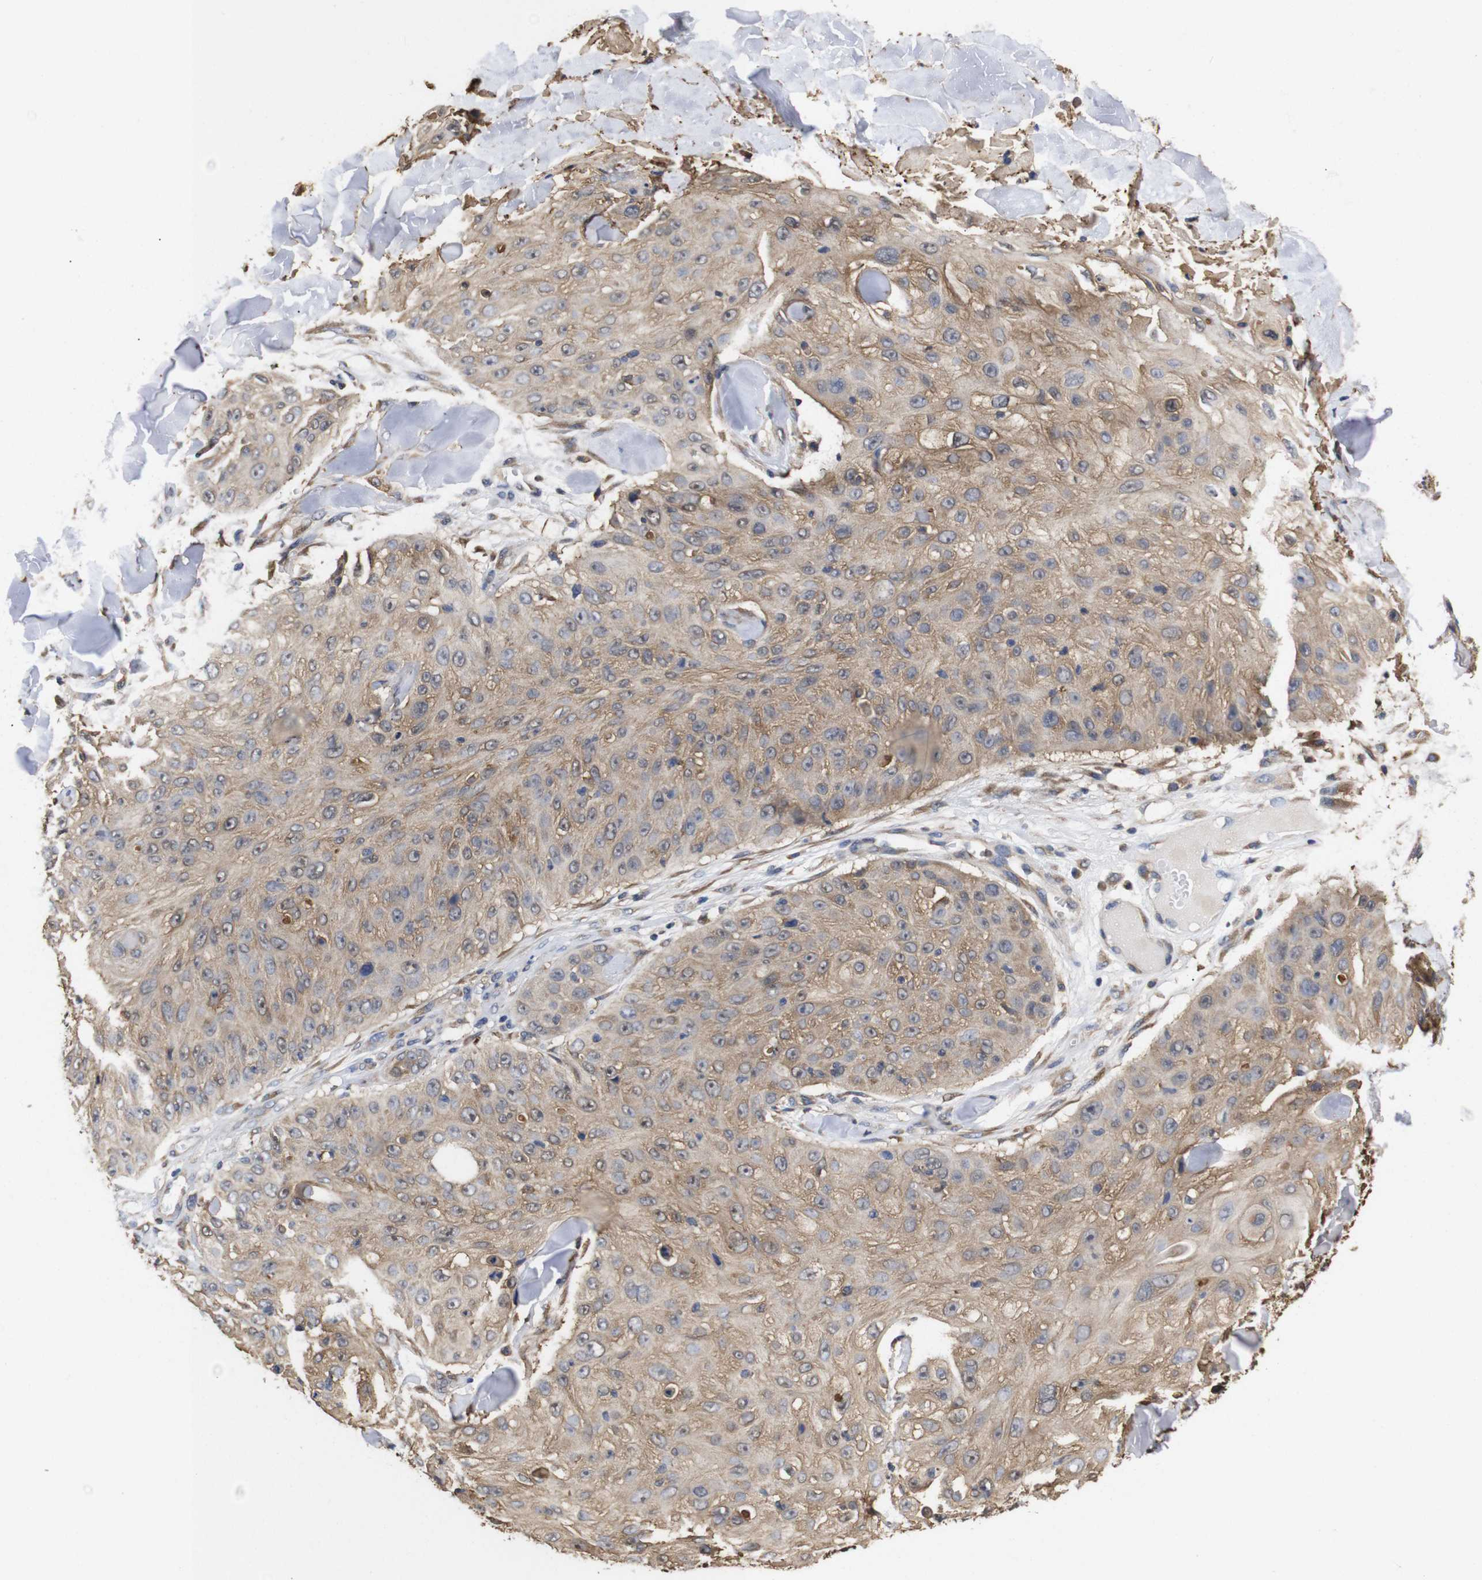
{"staining": {"intensity": "moderate", "quantity": "25%-75%", "location": "cytoplasmic/membranous"}, "tissue": "skin cancer", "cell_type": "Tumor cells", "image_type": "cancer", "snomed": [{"axis": "morphology", "description": "Squamous cell carcinoma, NOS"}, {"axis": "topography", "description": "Skin"}], "caption": "Brown immunohistochemical staining in human skin cancer (squamous cell carcinoma) demonstrates moderate cytoplasmic/membranous positivity in about 25%-75% of tumor cells. Nuclei are stained in blue.", "gene": "LRRCC1", "patient": {"sex": "male", "age": 86}}